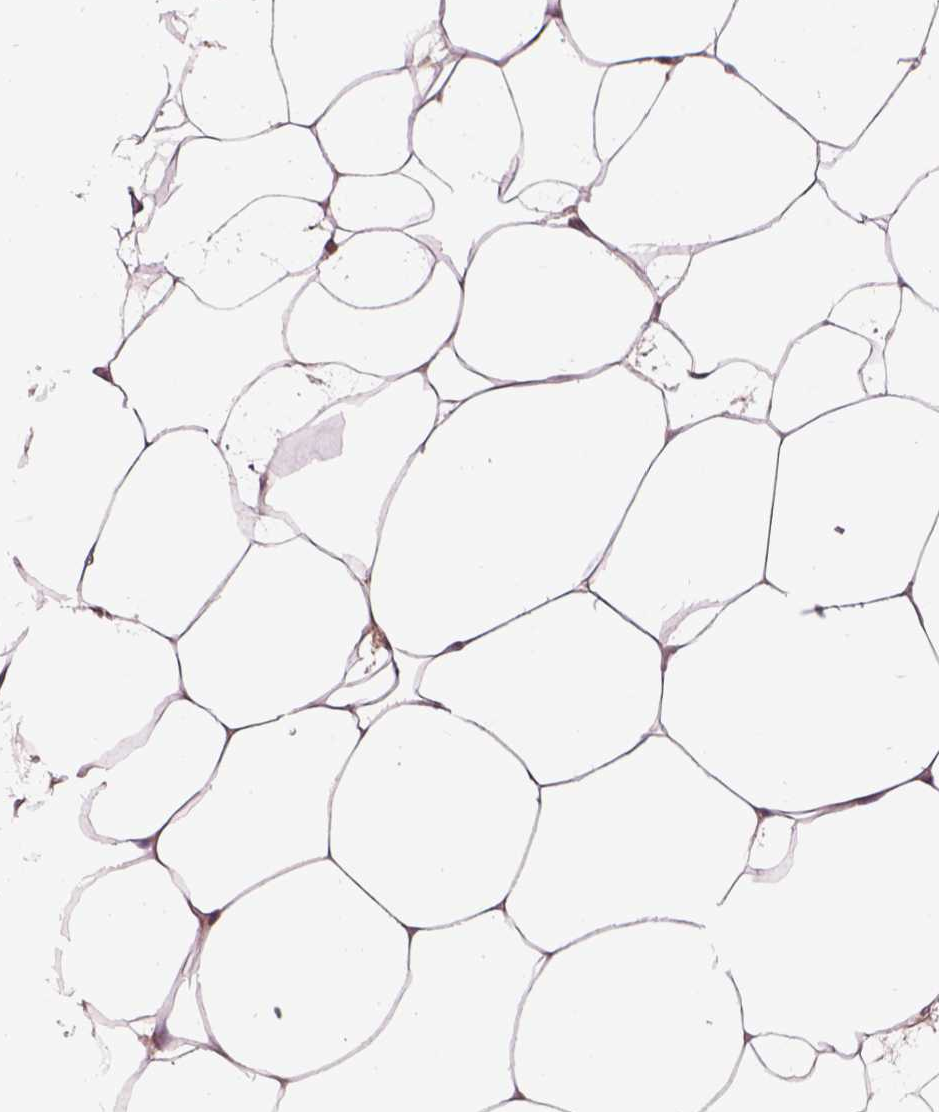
{"staining": {"intensity": "weak", "quantity": ">75%", "location": "cytoplasmic/membranous"}, "tissue": "breast", "cell_type": "Adipocytes", "image_type": "normal", "snomed": [{"axis": "morphology", "description": "Normal tissue, NOS"}, {"axis": "topography", "description": "Breast"}], "caption": "DAB (3,3'-diaminobenzidine) immunohistochemical staining of unremarkable human breast reveals weak cytoplasmic/membranous protein positivity in about >75% of adipocytes.", "gene": "MDP1", "patient": {"sex": "female", "age": 32}}